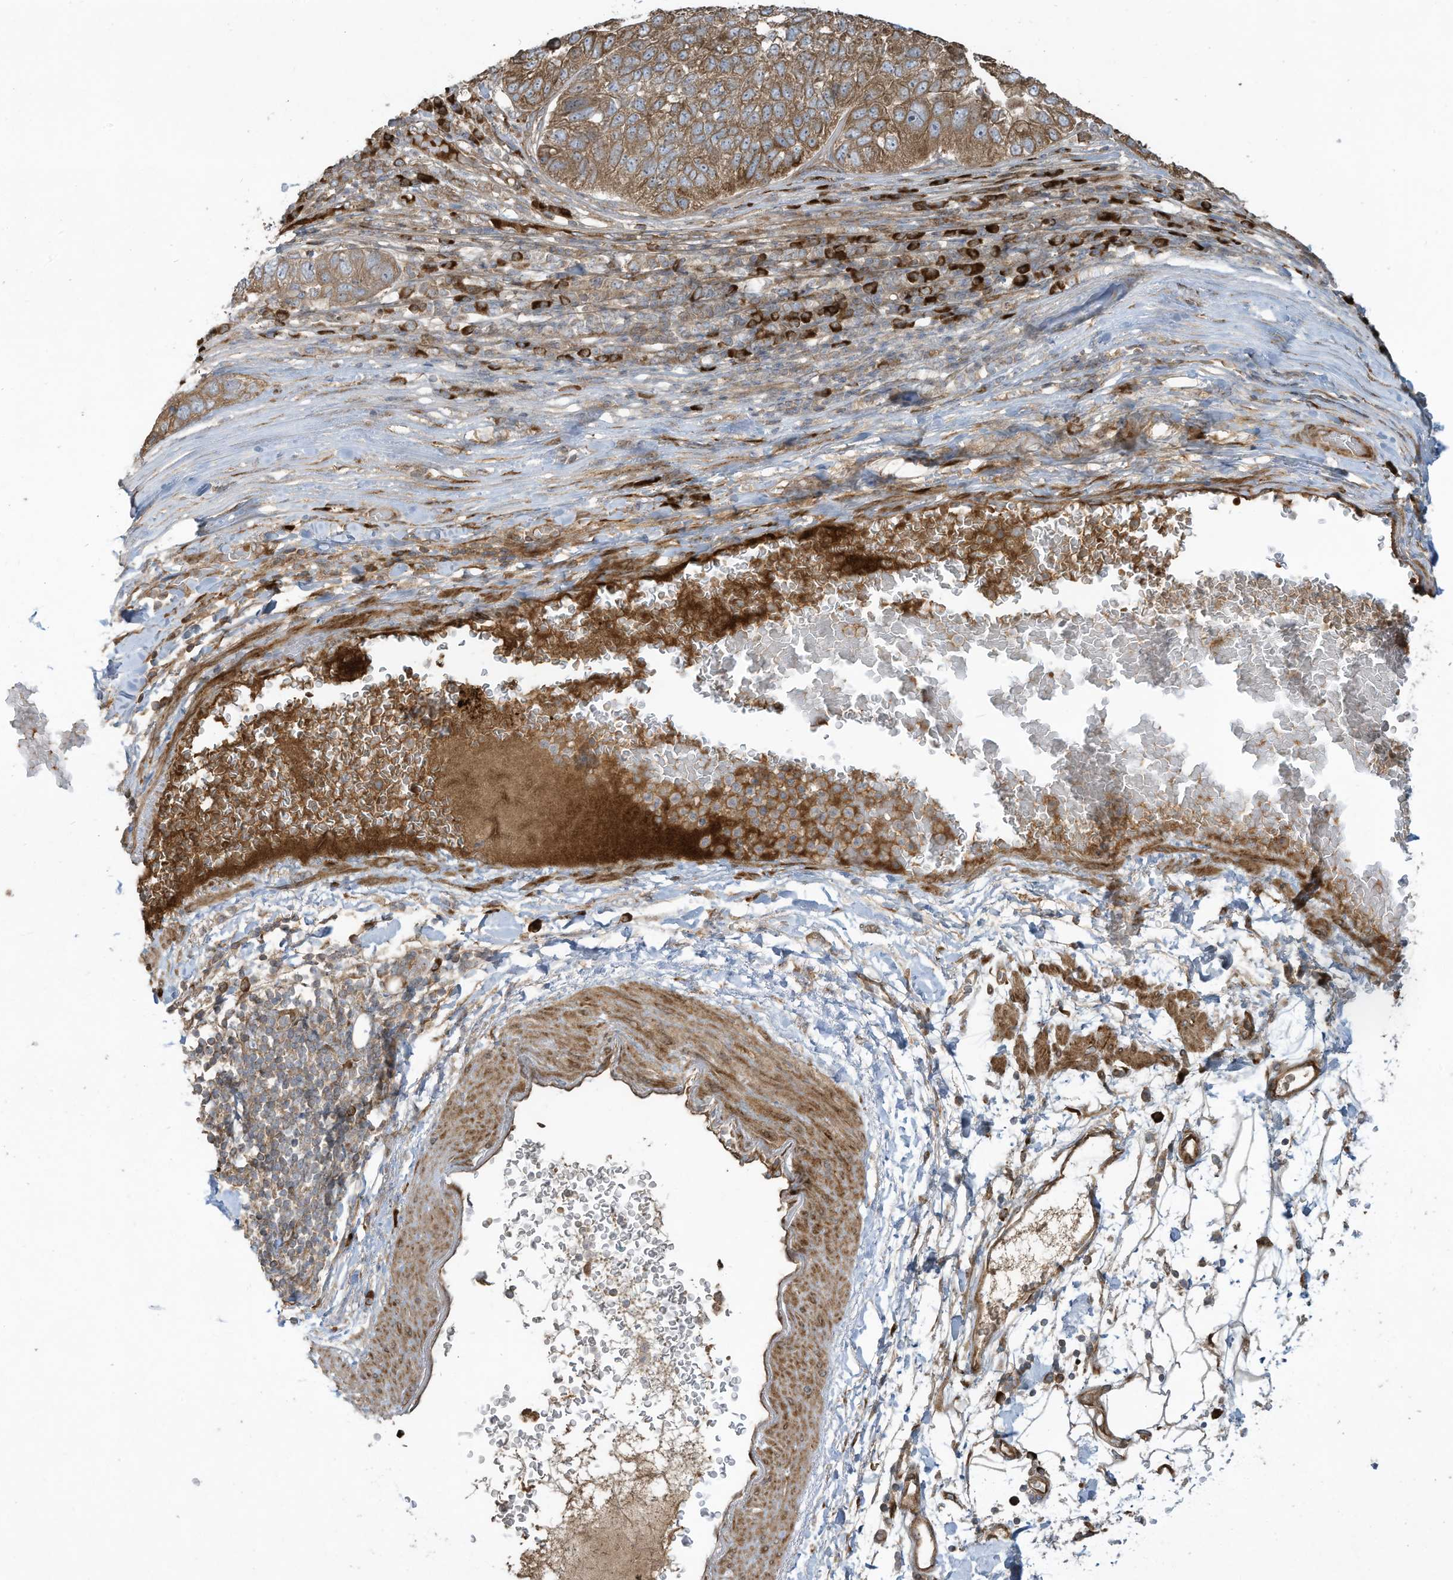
{"staining": {"intensity": "moderate", "quantity": ">75%", "location": "cytoplasmic/membranous"}, "tissue": "pancreatic cancer", "cell_type": "Tumor cells", "image_type": "cancer", "snomed": [{"axis": "morphology", "description": "Adenocarcinoma, NOS"}, {"axis": "topography", "description": "Pancreas"}], "caption": "Pancreatic cancer (adenocarcinoma) stained for a protein (brown) demonstrates moderate cytoplasmic/membranous positive staining in about >75% of tumor cells.", "gene": "DDIT4", "patient": {"sex": "female", "age": 61}}